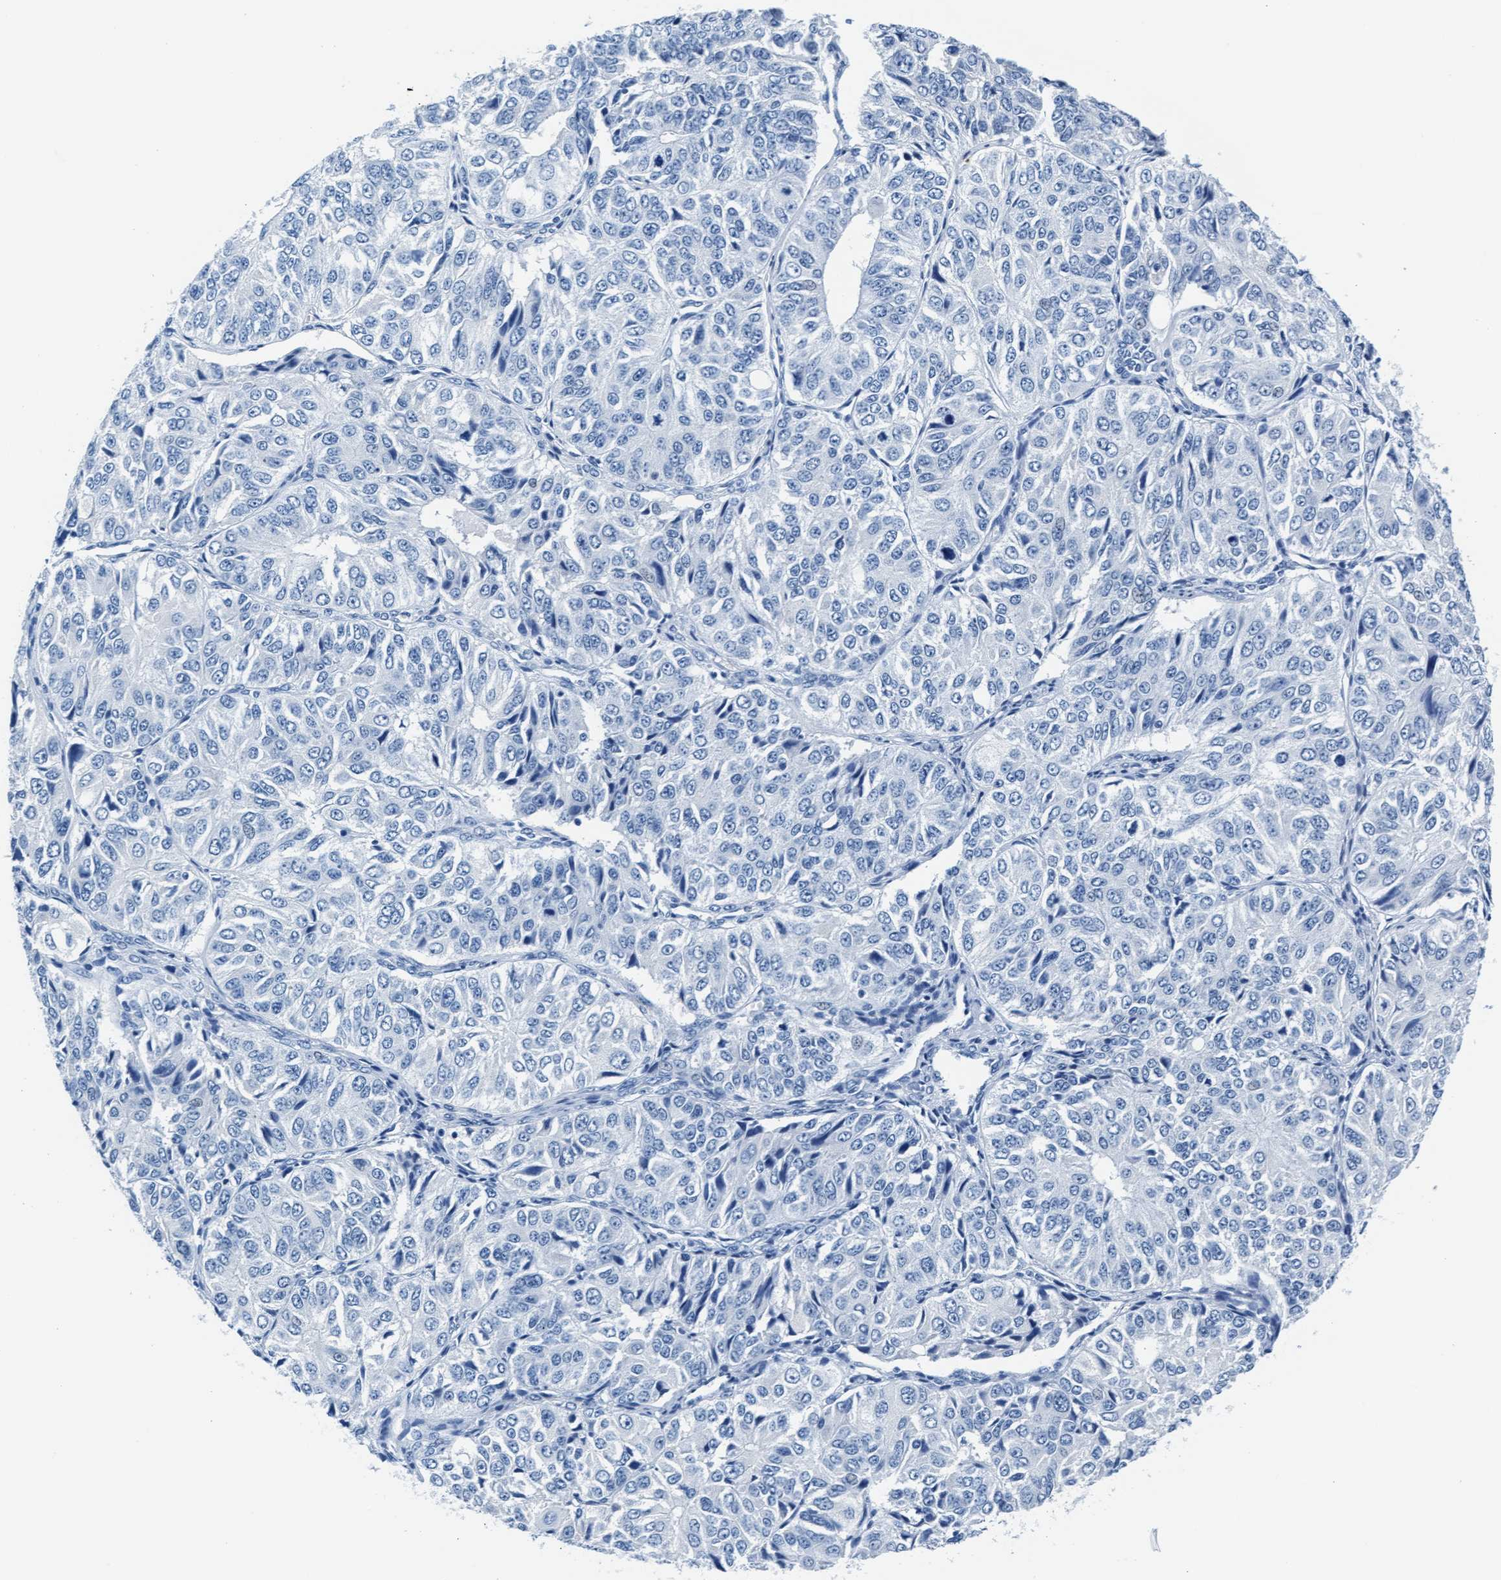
{"staining": {"intensity": "negative", "quantity": "none", "location": "none"}, "tissue": "ovarian cancer", "cell_type": "Tumor cells", "image_type": "cancer", "snomed": [{"axis": "morphology", "description": "Carcinoma, endometroid"}, {"axis": "topography", "description": "Ovary"}], "caption": "Immunohistochemical staining of human ovarian endometroid carcinoma shows no significant expression in tumor cells. (Stains: DAB IHC with hematoxylin counter stain, Microscopy: brightfield microscopy at high magnification).", "gene": "MMP8", "patient": {"sex": "female", "age": 51}}